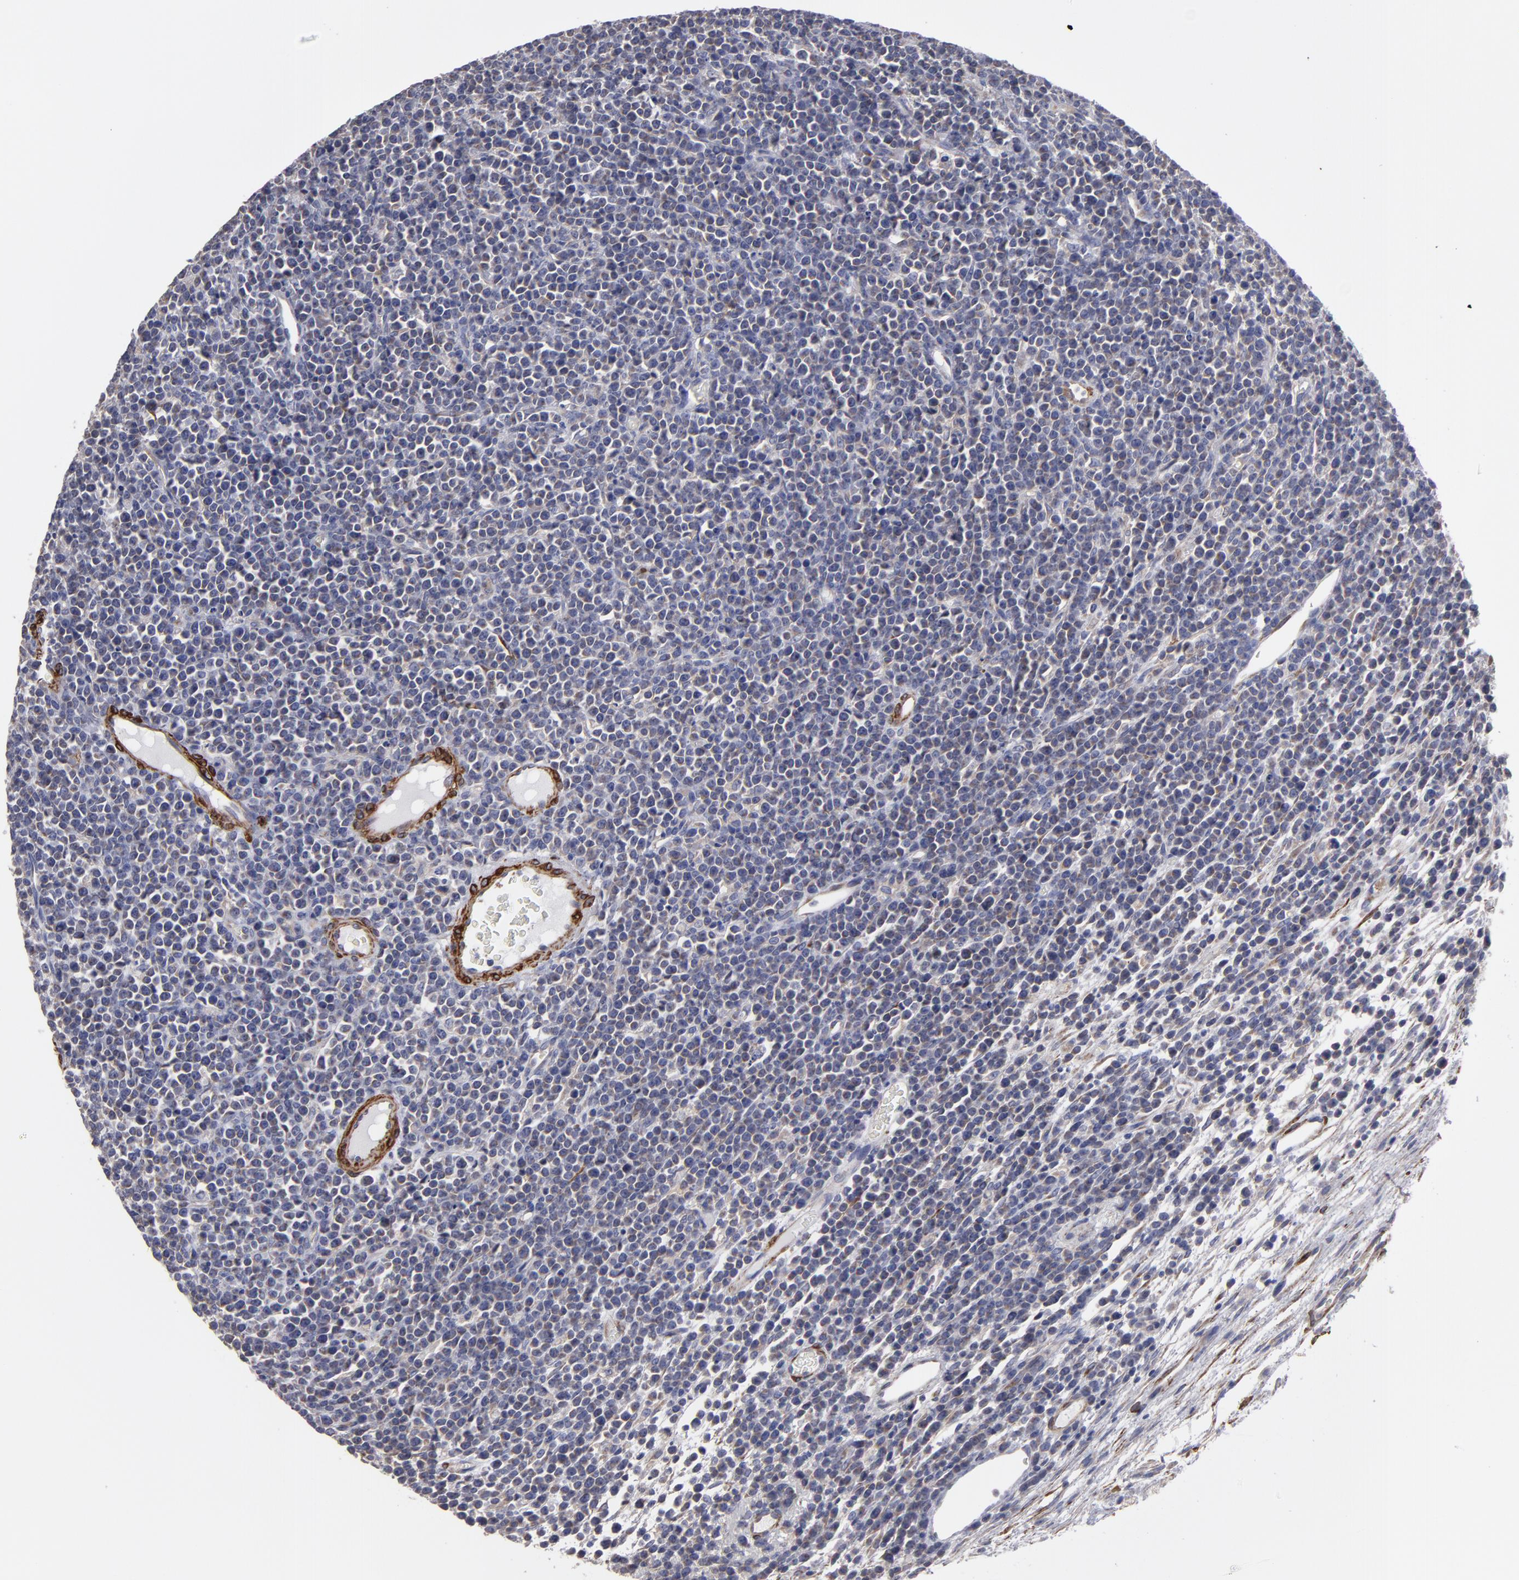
{"staining": {"intensity": "weak", "quantity": "25%-75%", "location": "cytoplasmic/membranous"}, "tissue": "lymphoma", "cell_type": "Tumor cells", "image_type": "cancer", "snomed": [{"axis": "morphology", "description": "Malignant lymphoma, non-Hodgkin's type, High grade"}, {"axis": "topography", "description": "Ovary"}], "caption": "IHC micrograph of neoplastic tissue: human high-grade malignant lymphoma, non-Hodgkin's type stained using immunohistochemistry exhibits low levels of weak protein expression localized specifically in the cytoplasmic/membranous of tumor cells, appearing as a cytoplasmic/membranous brown color.", "gene": "SLMAP", "patient": {"sex": "female", "age": 56}}